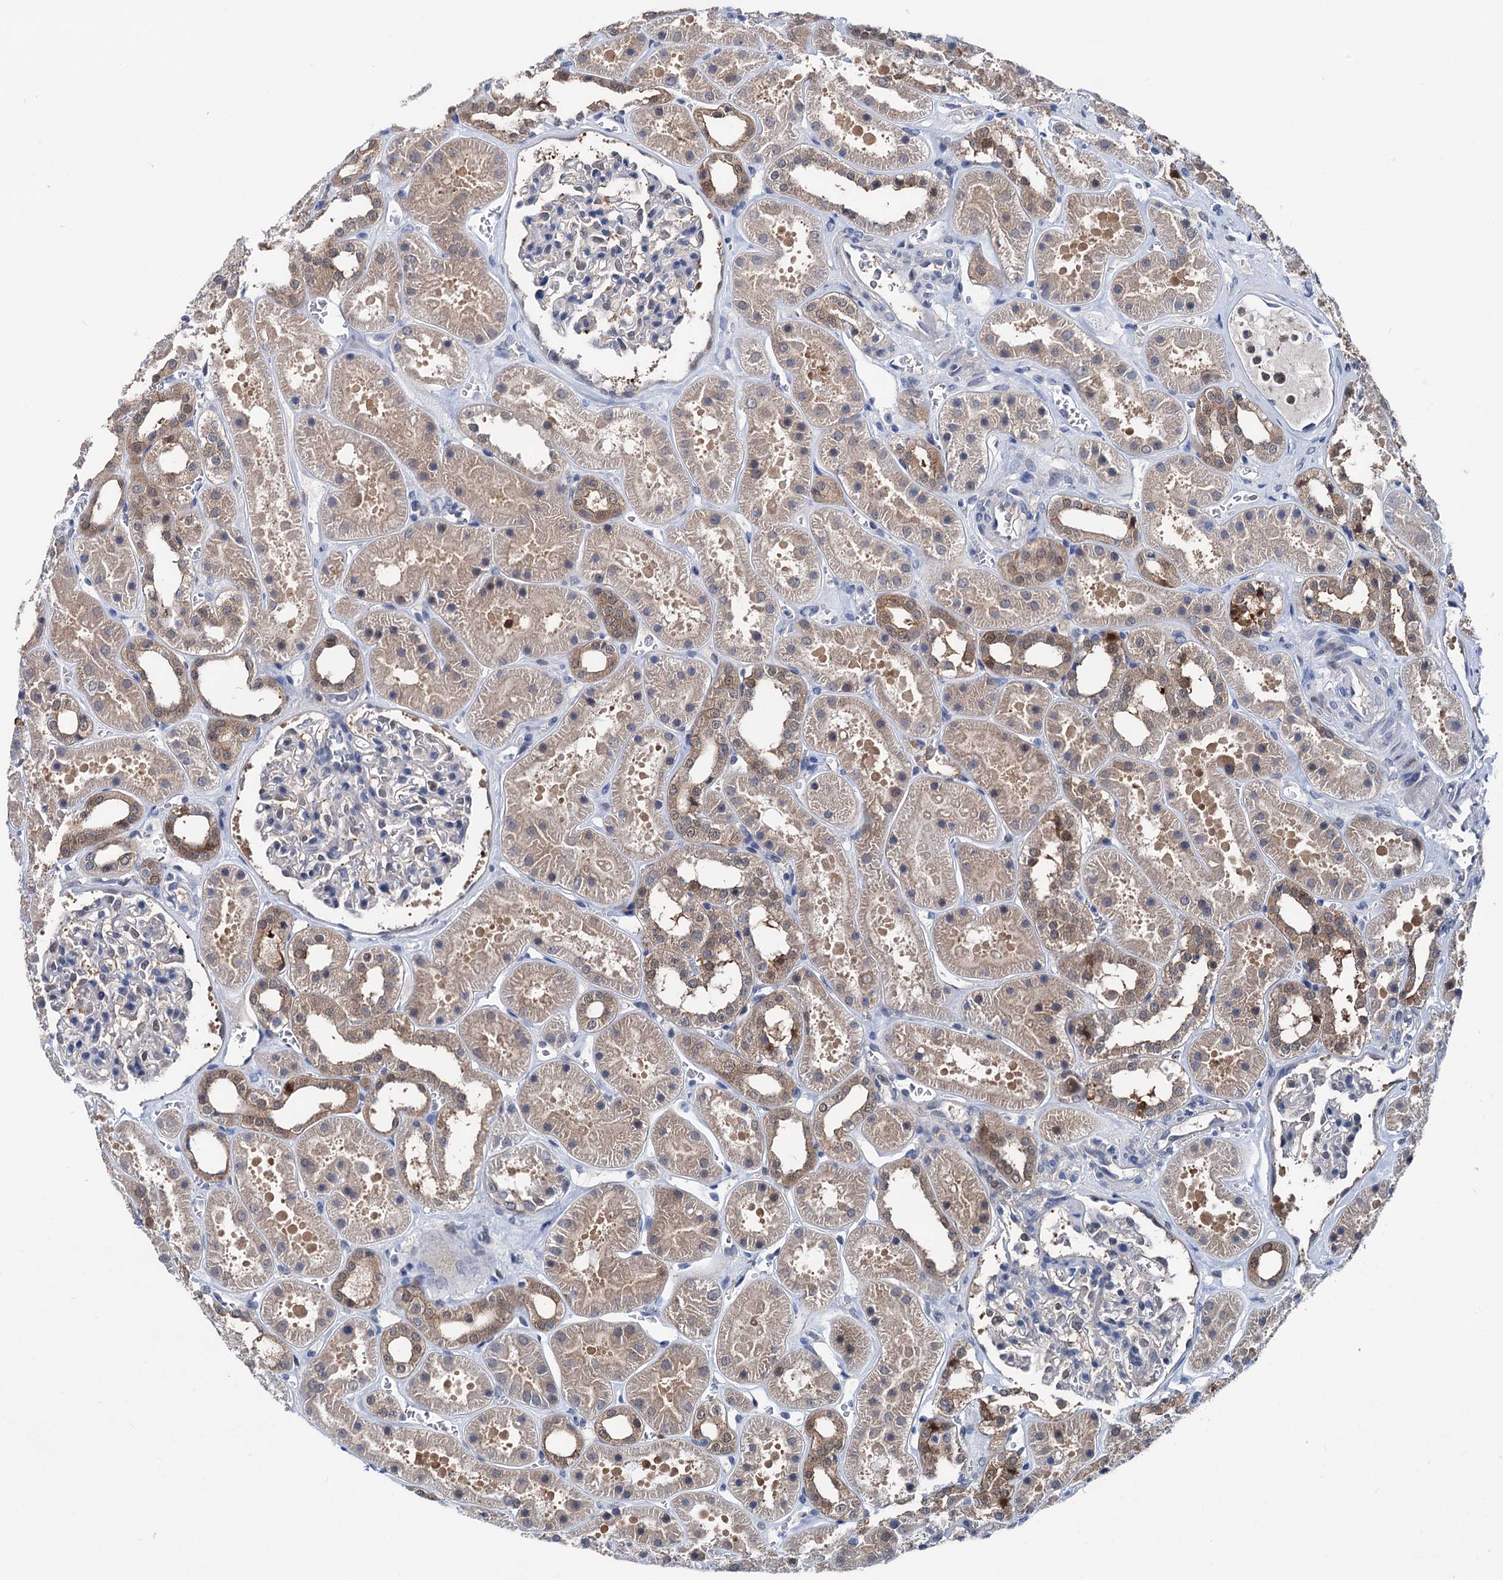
{"staining": {"intensity": "moderate", "quantity": "25%-75%", "location": "nuclear"}, "tissue": "kidney", "cell_type": "Cells in glomeruli", "image_type": "normal", "snomed": [{"axis": "morphology", "description": "Normal tissue, NOS"}, {"axis": "topography", "description": "Kidney"}], "caption": "Immunohistochemistry histopathology image of unremarkable kidney: human kidney stained using IHC exhibits medium levels of moderate protein expression localized specifically in the nuclear of cells in glomeruli, appearing as a nuclear brown color.", "gene": "GLO1", "patient": {"sex": "female", "age": 41}}